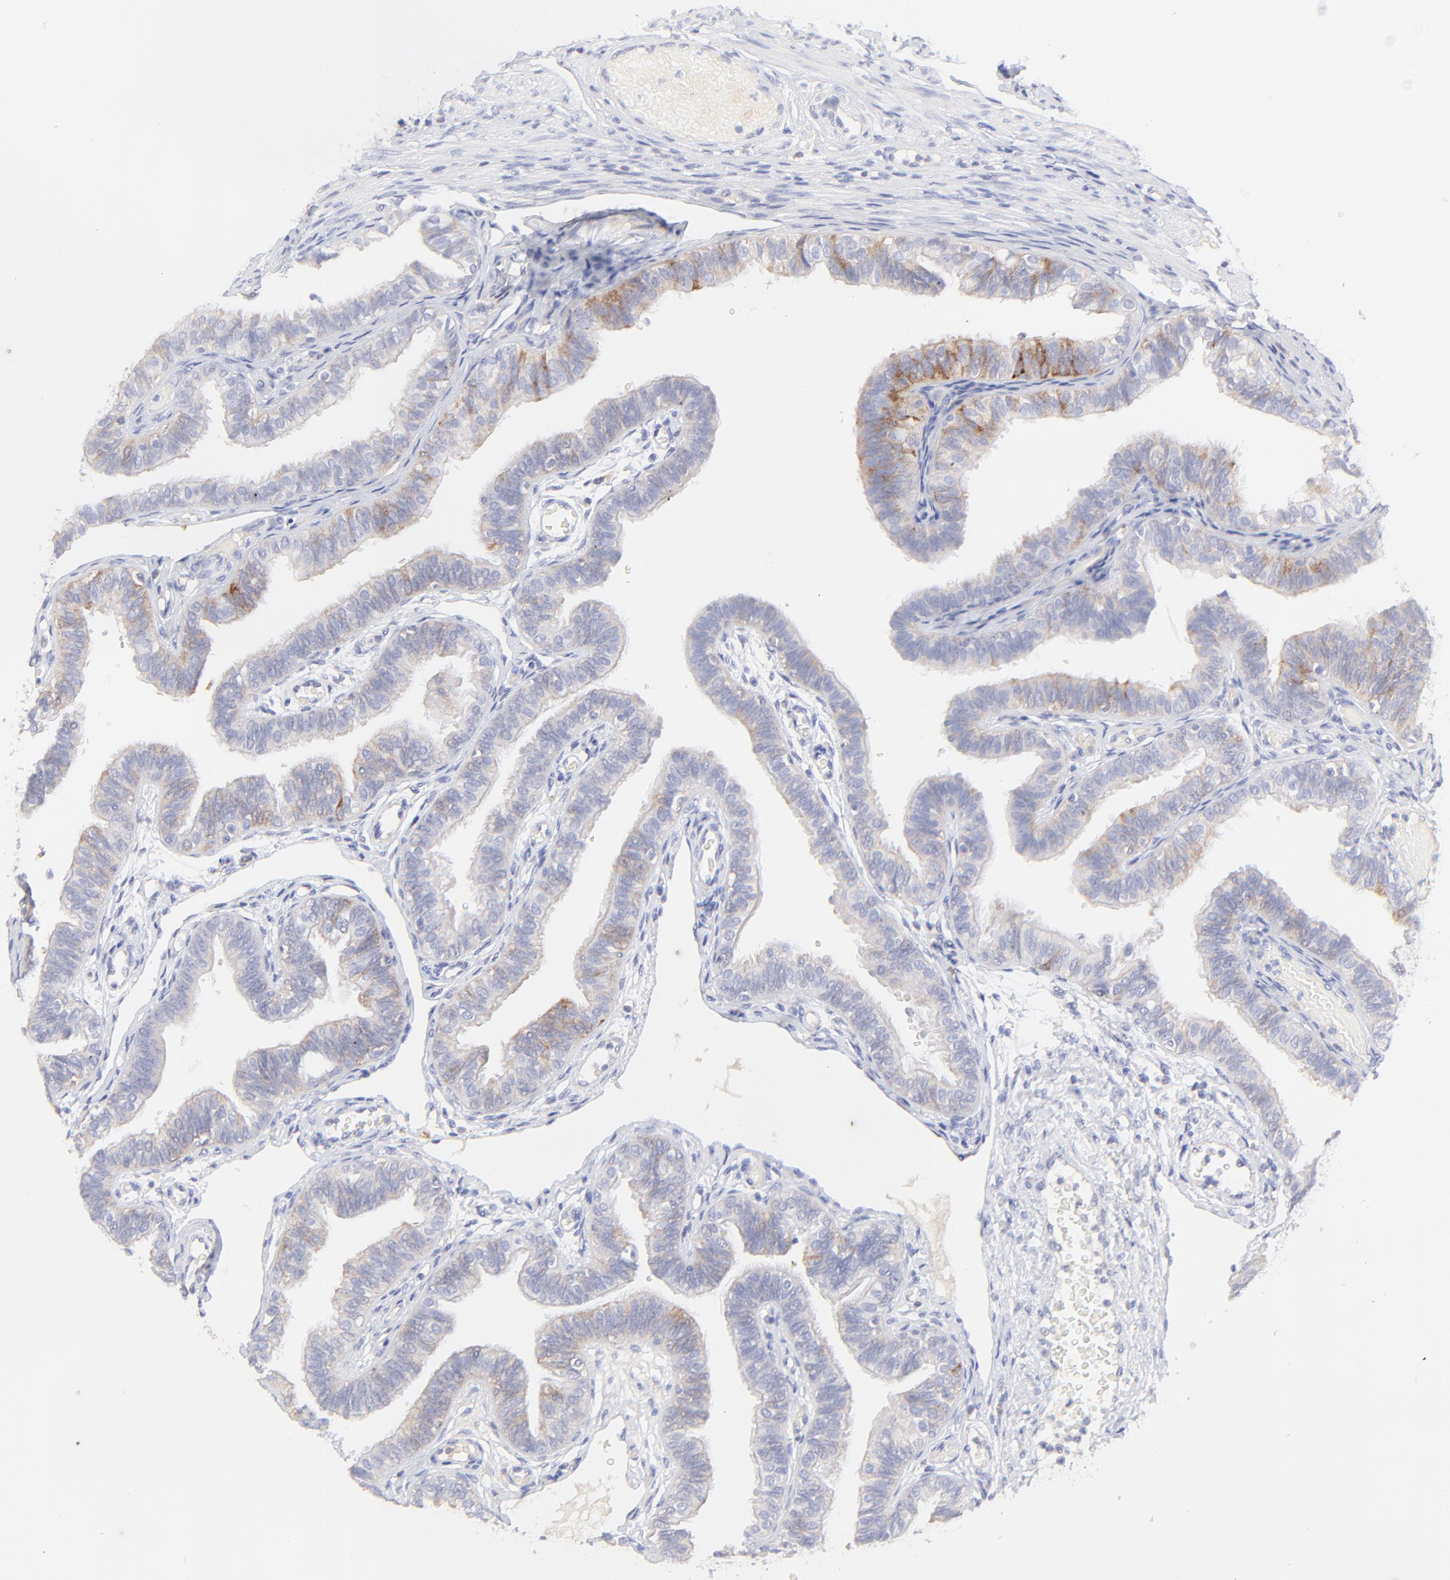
{"staining": {"intensity": "moderate", "quantity": "<25%", "location": "cytoplasmic/membranous"}, "tissue": "fallopian tube", "cell_type": "Glandular cells", "image_type": "normal", "snomed": [{"axis": "morphology", "description": "Normal tissue, NOS"}, {"axis": "morphology", "description": "Dermoid, NOS"}, {"axis": "topography", "description": "Fallopian tube"}], "caption": "Immunohistochemistry (IHC) photomicrograph of benign fallopian tube: human fallopian tube stained using immunohistochemistry reveals low levels of moderate protein expression localized specifically in the cytoplasmic/membranous of glandular cells, appearing as a cytoplasmic/membranous brown color.", "gene": "LHFPL1", "patient": {"sex": "female", "age": 33}}